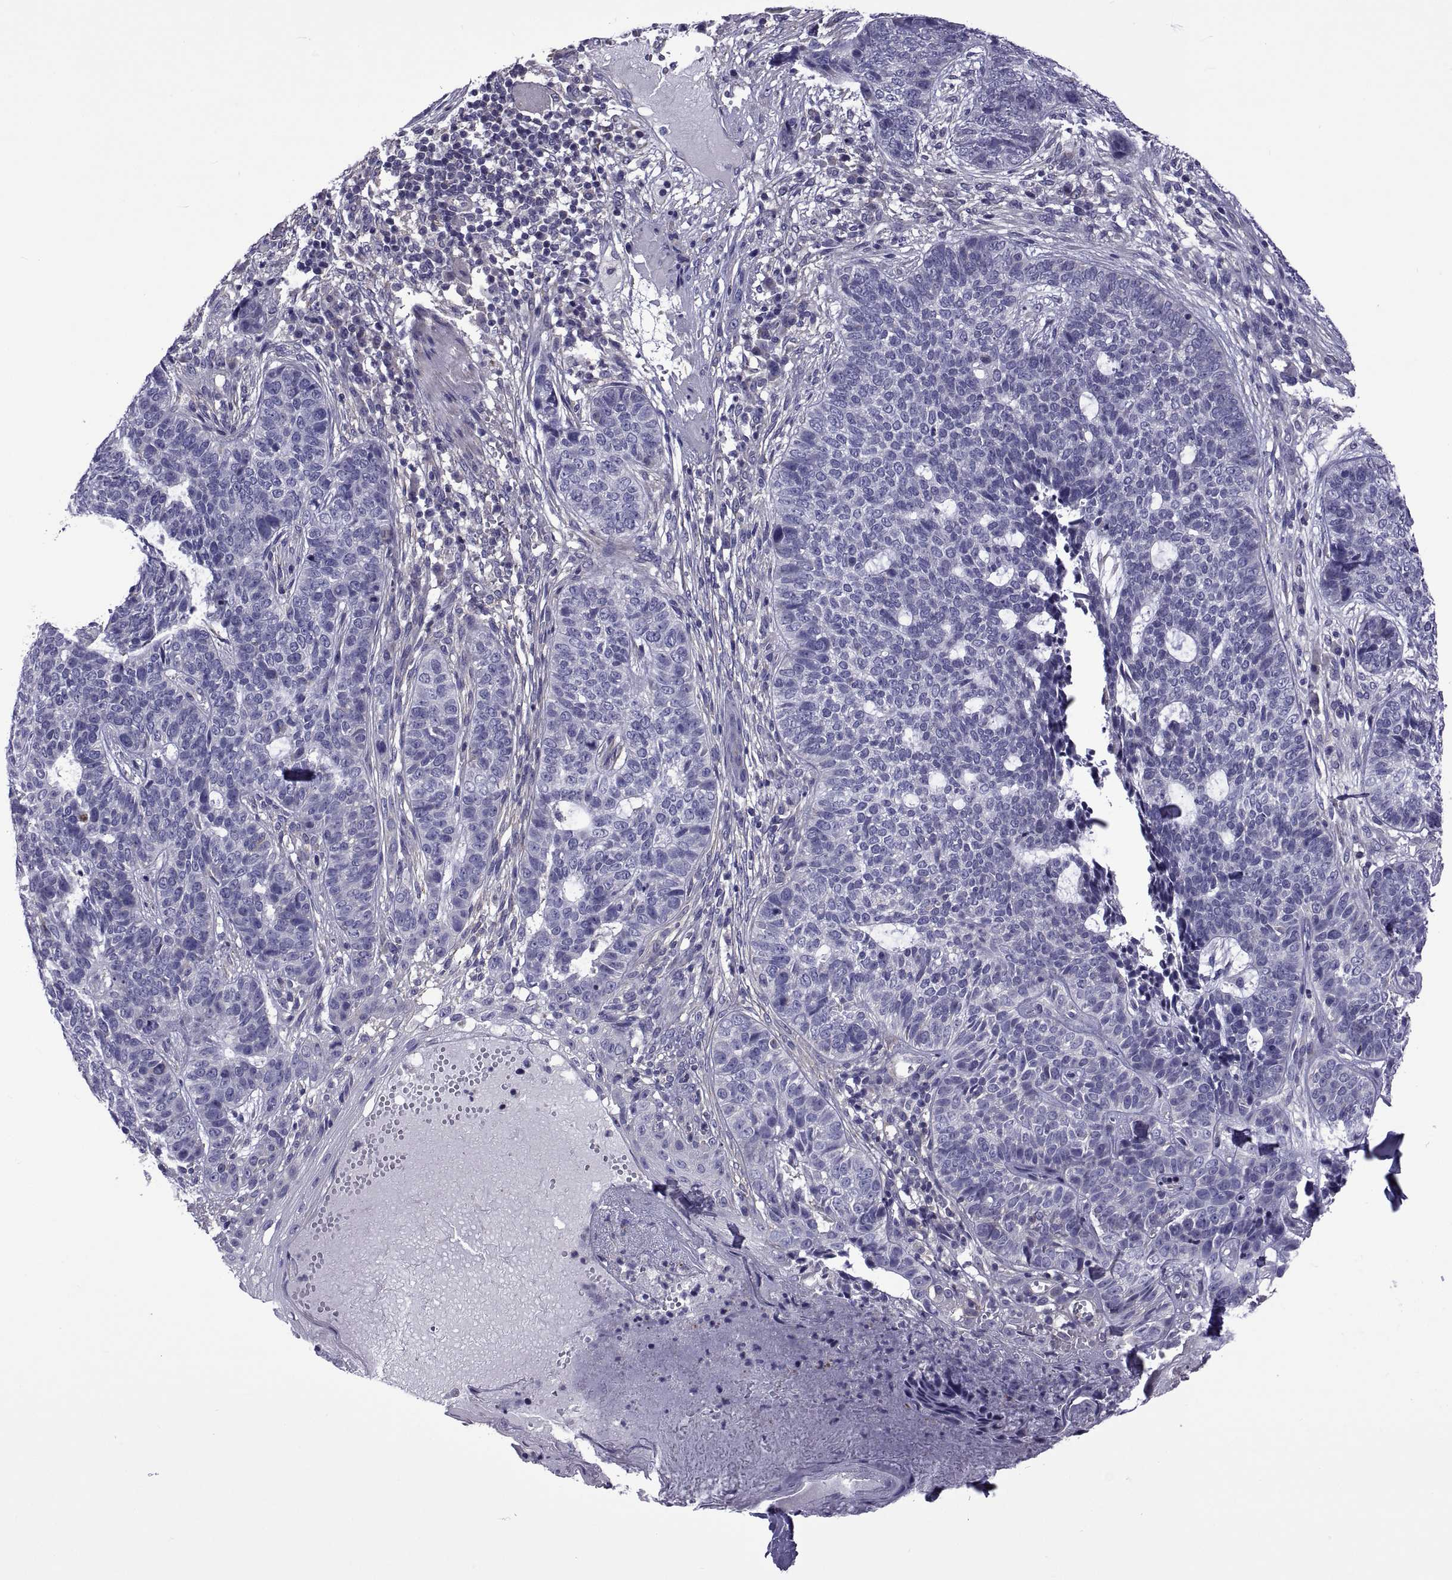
{"staining": {"intensity": "negative", "quantity": "none", "location": "none"}, "tissue": "skin cancer", "cell_type": "Tumor cells", "image_type": "cancer", "snomed": [{"axis": "morphology", "description": "Basal cell carcinoma"}, {"axis": "topography", "description": "Skin"}], "caption": "Tumor cells show no significant expression in skin cancer.", "gene": "TMC3", "patient": {"sex": "female", "age": 69}}